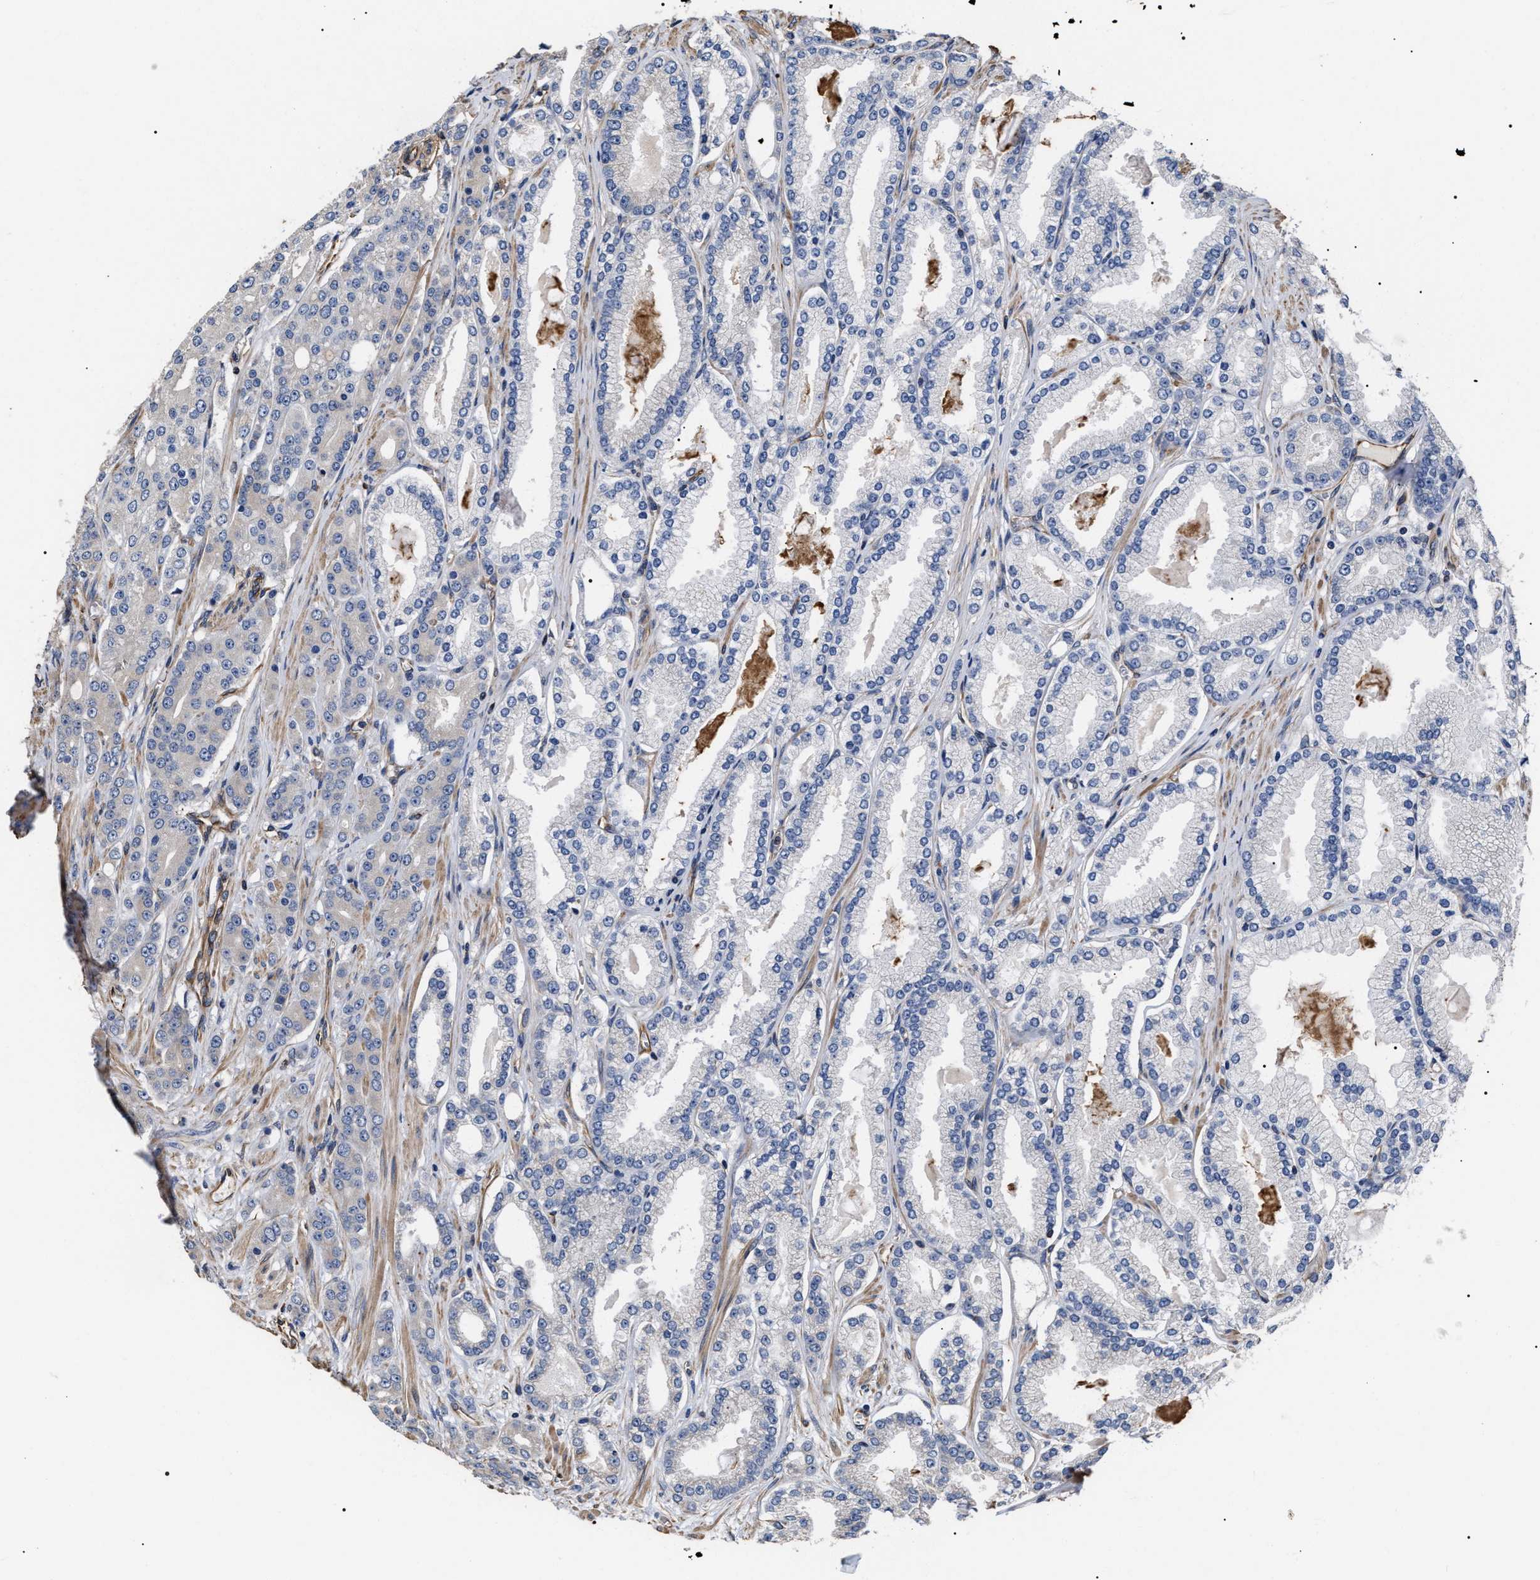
{"staining": {"intensity": "negative", "quantity": "none", "location": "none"}, "tissue": "prostate cancer", "cell_type": "Tumor cells", "image_type": "cancer", "snomed": [{"axis": "morphology", "description": "Adenocarcinoma, High grade"}, {"axis": "topography", "description": "Prostate"}], "caption": "An IHC micrograph of prostate cancer (adenocarcinoma (high-grade)) is shown. There is no staining in tumor cells of prostate cancer (adenocarcinoma (high-grade)).", "gene": "TSPAN33", "patient": {"sex": "male", "age": 71}}